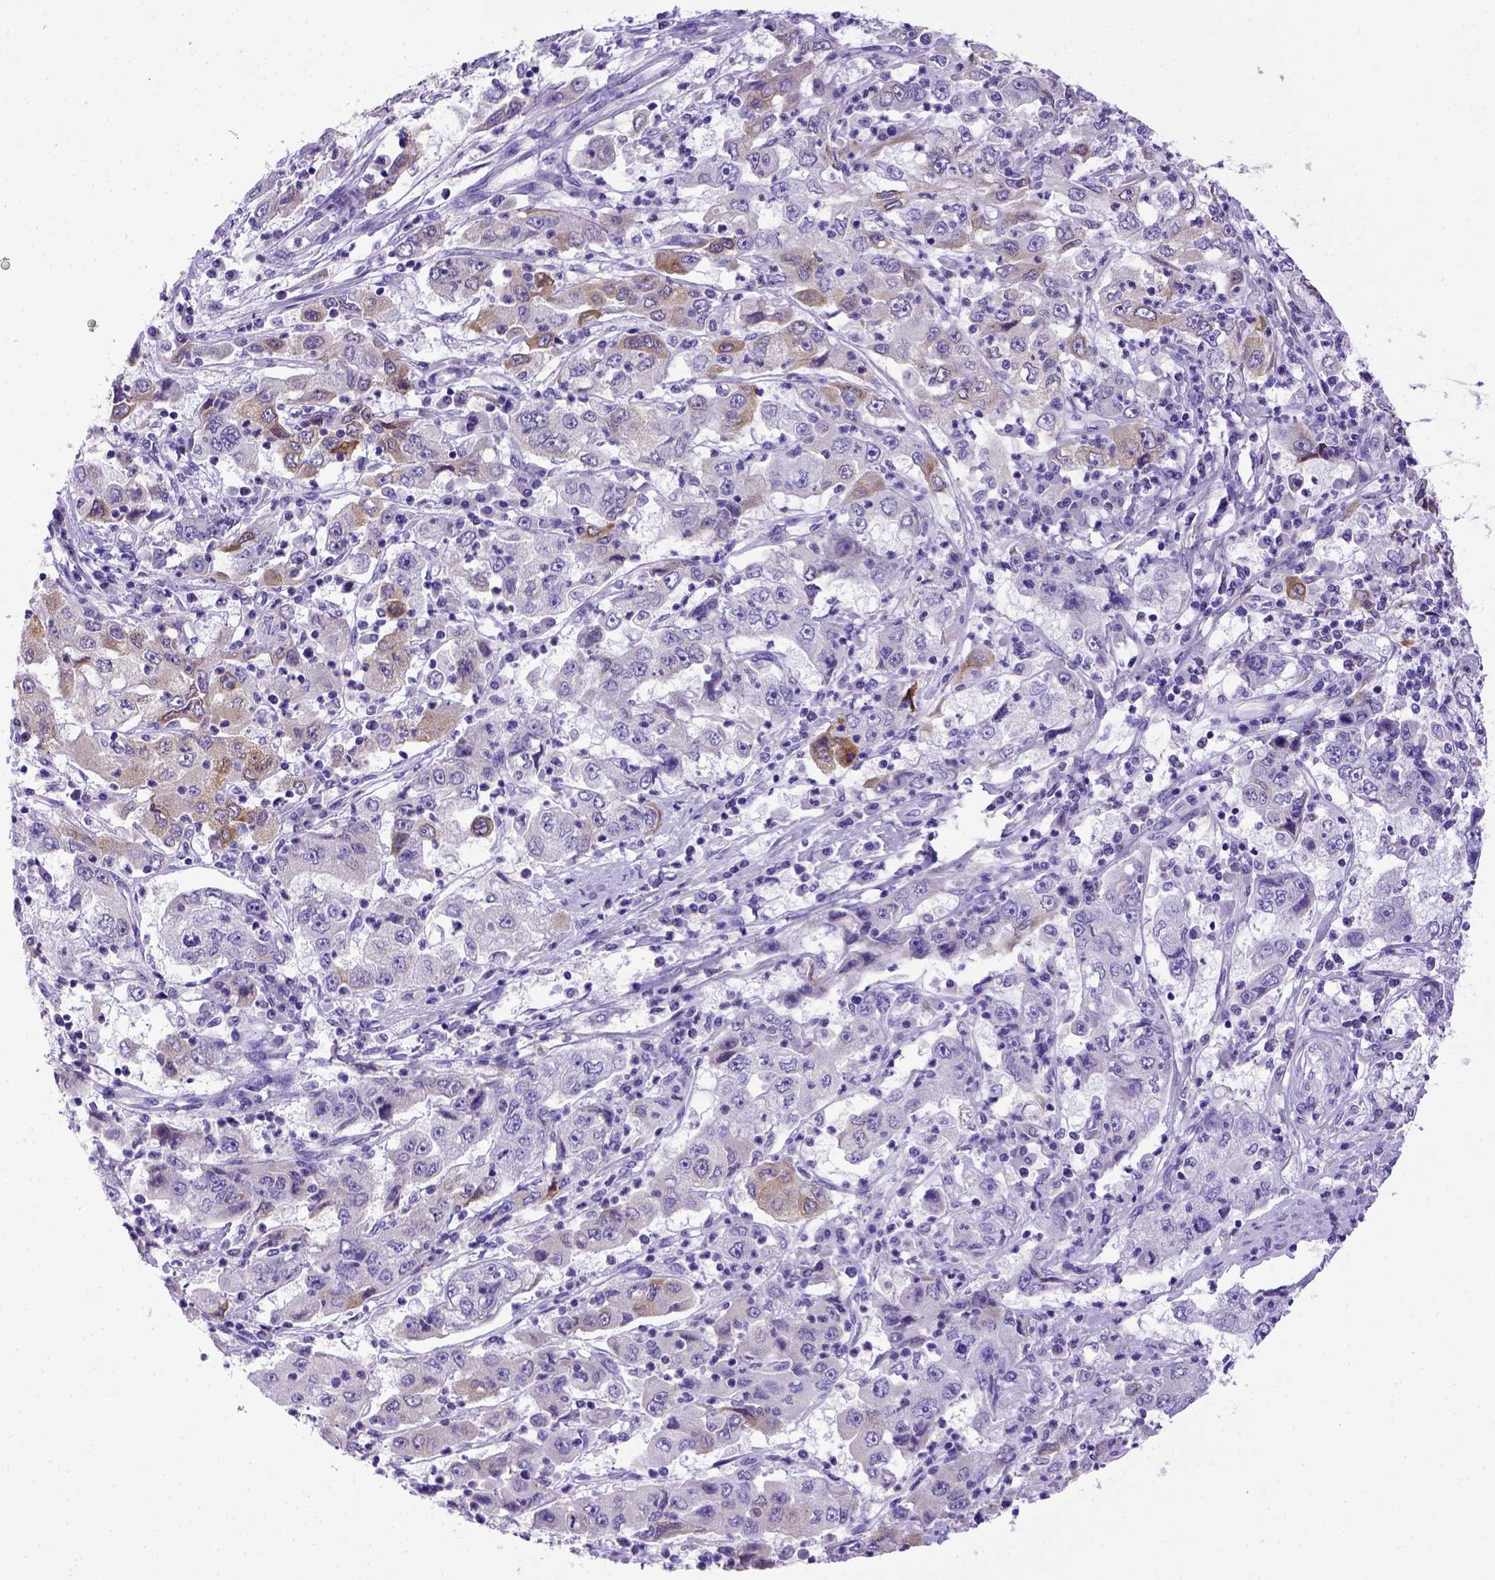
{"staining": {"intensity": "moderate", "quantity": "<25%", "location": "cytoplasmic/membranous"}, "tissue": "cervical cancer", "cell_type": "Tumor cells", "image_type": "cancer", "snomed": [{"axis": "morphology", "description": "Squamous cell carcinoma, NOS"}, {"axis": "topography", "description": "Cervix"}], "caption": "There is low levels of moderate cytoplasmic/membranous expression in tumor cells of cervical squamous cell carcinoma, as demonstrated by immunohistochemical staining (brown color).", "gene": "PTGES", "patient": {"sex": "female", "age": 36}}